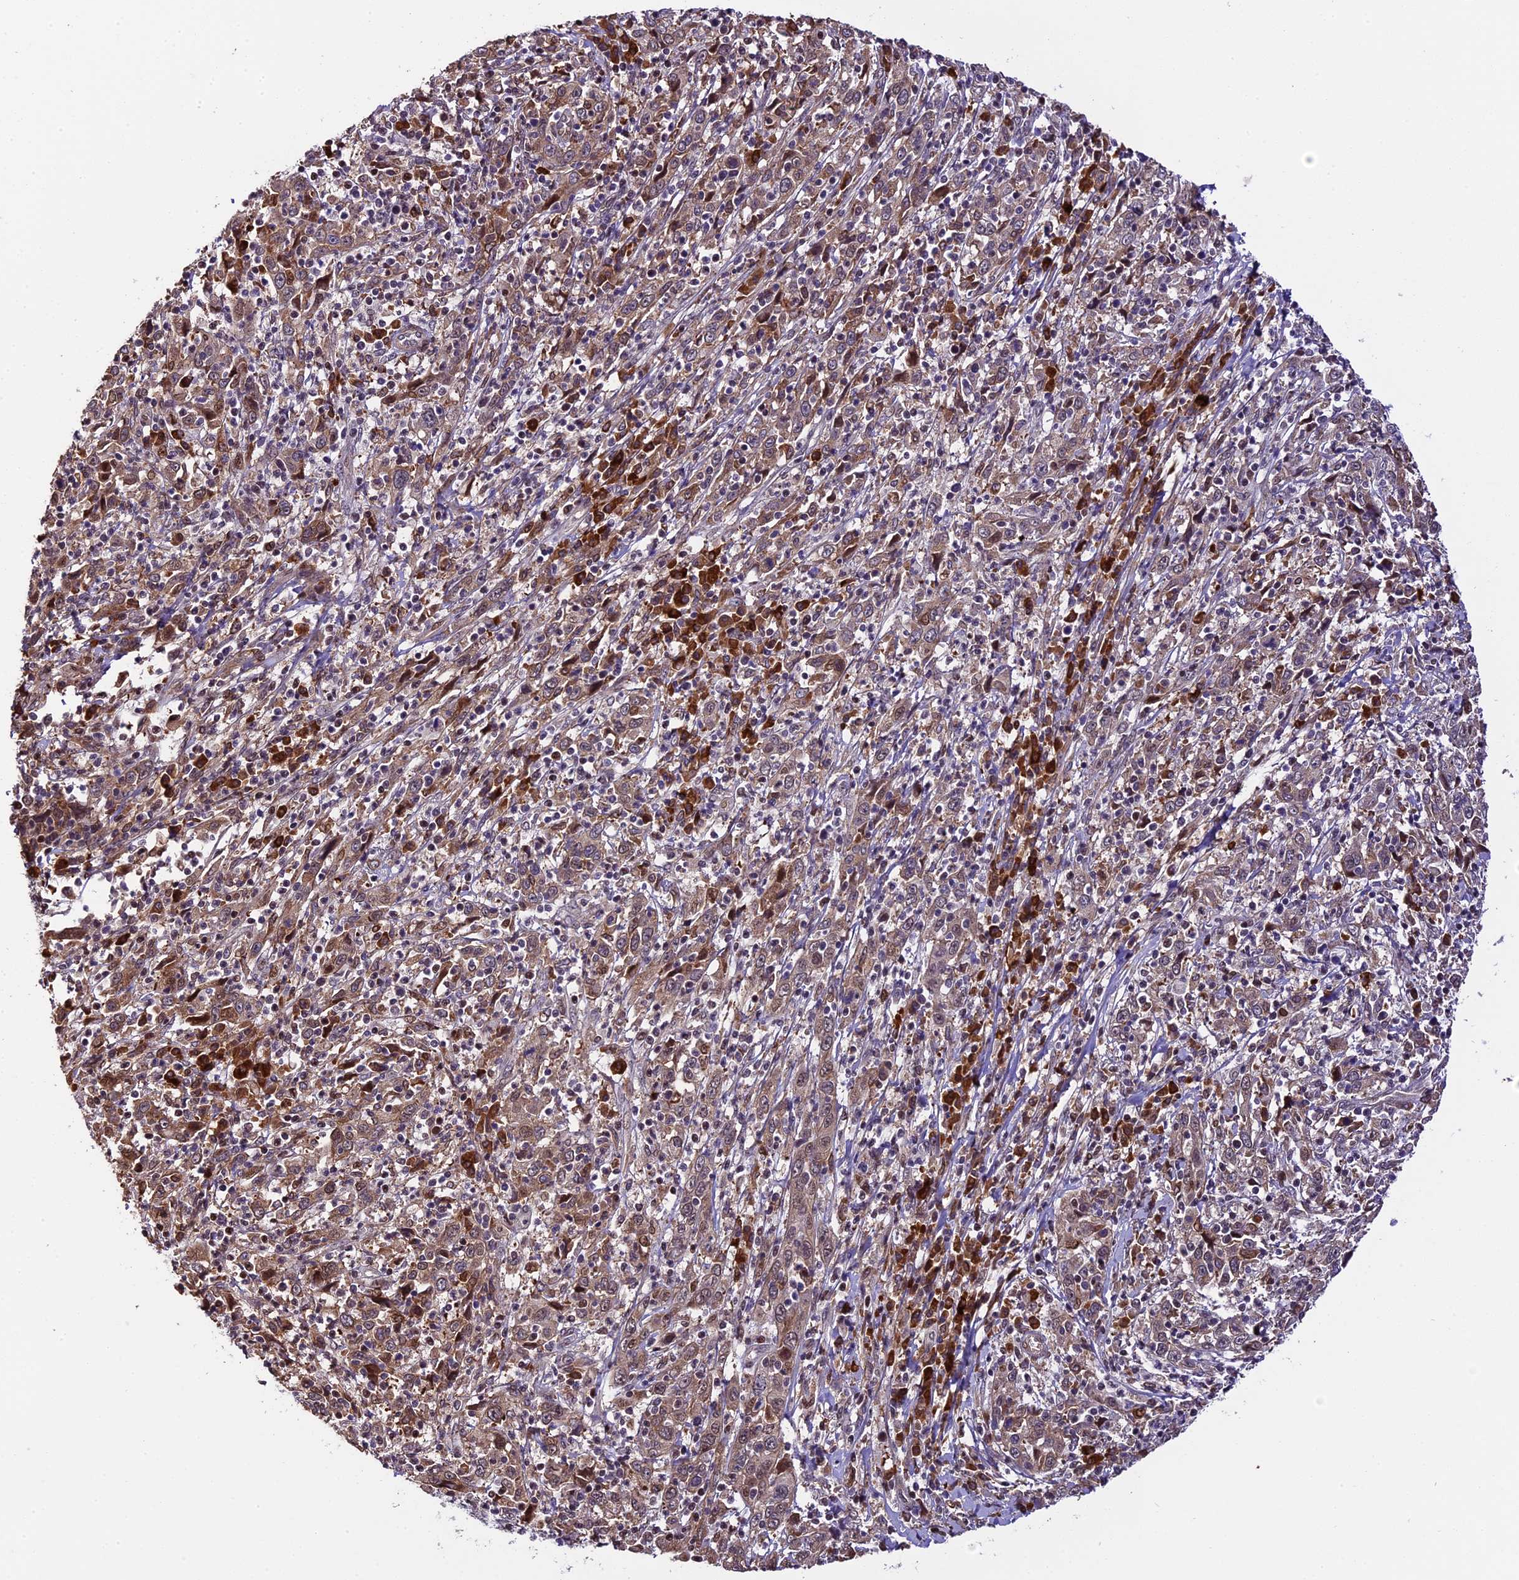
{"staining": {"intensity": "weak", "quantity": ">75%", "location": "cytoplasmic/membranous"}, "tissue": "cervical cancer", "cell_type": "Tumor cells", "image_type": "cancer", "snomed": [{"axis": "morphology", "description": "Squamous cell carcinoma, NOS"}, {"axis": "topography", "description": "Cervix"}], "caption": "This micrograph reveals IHC staining of cervical squamous cell carcinoma, with low weak cytoplasmic/membranous staining in about >75% of tumor cells.", "gene": "HERPUD1", "patient": {"sex": "female", "age": 46}}